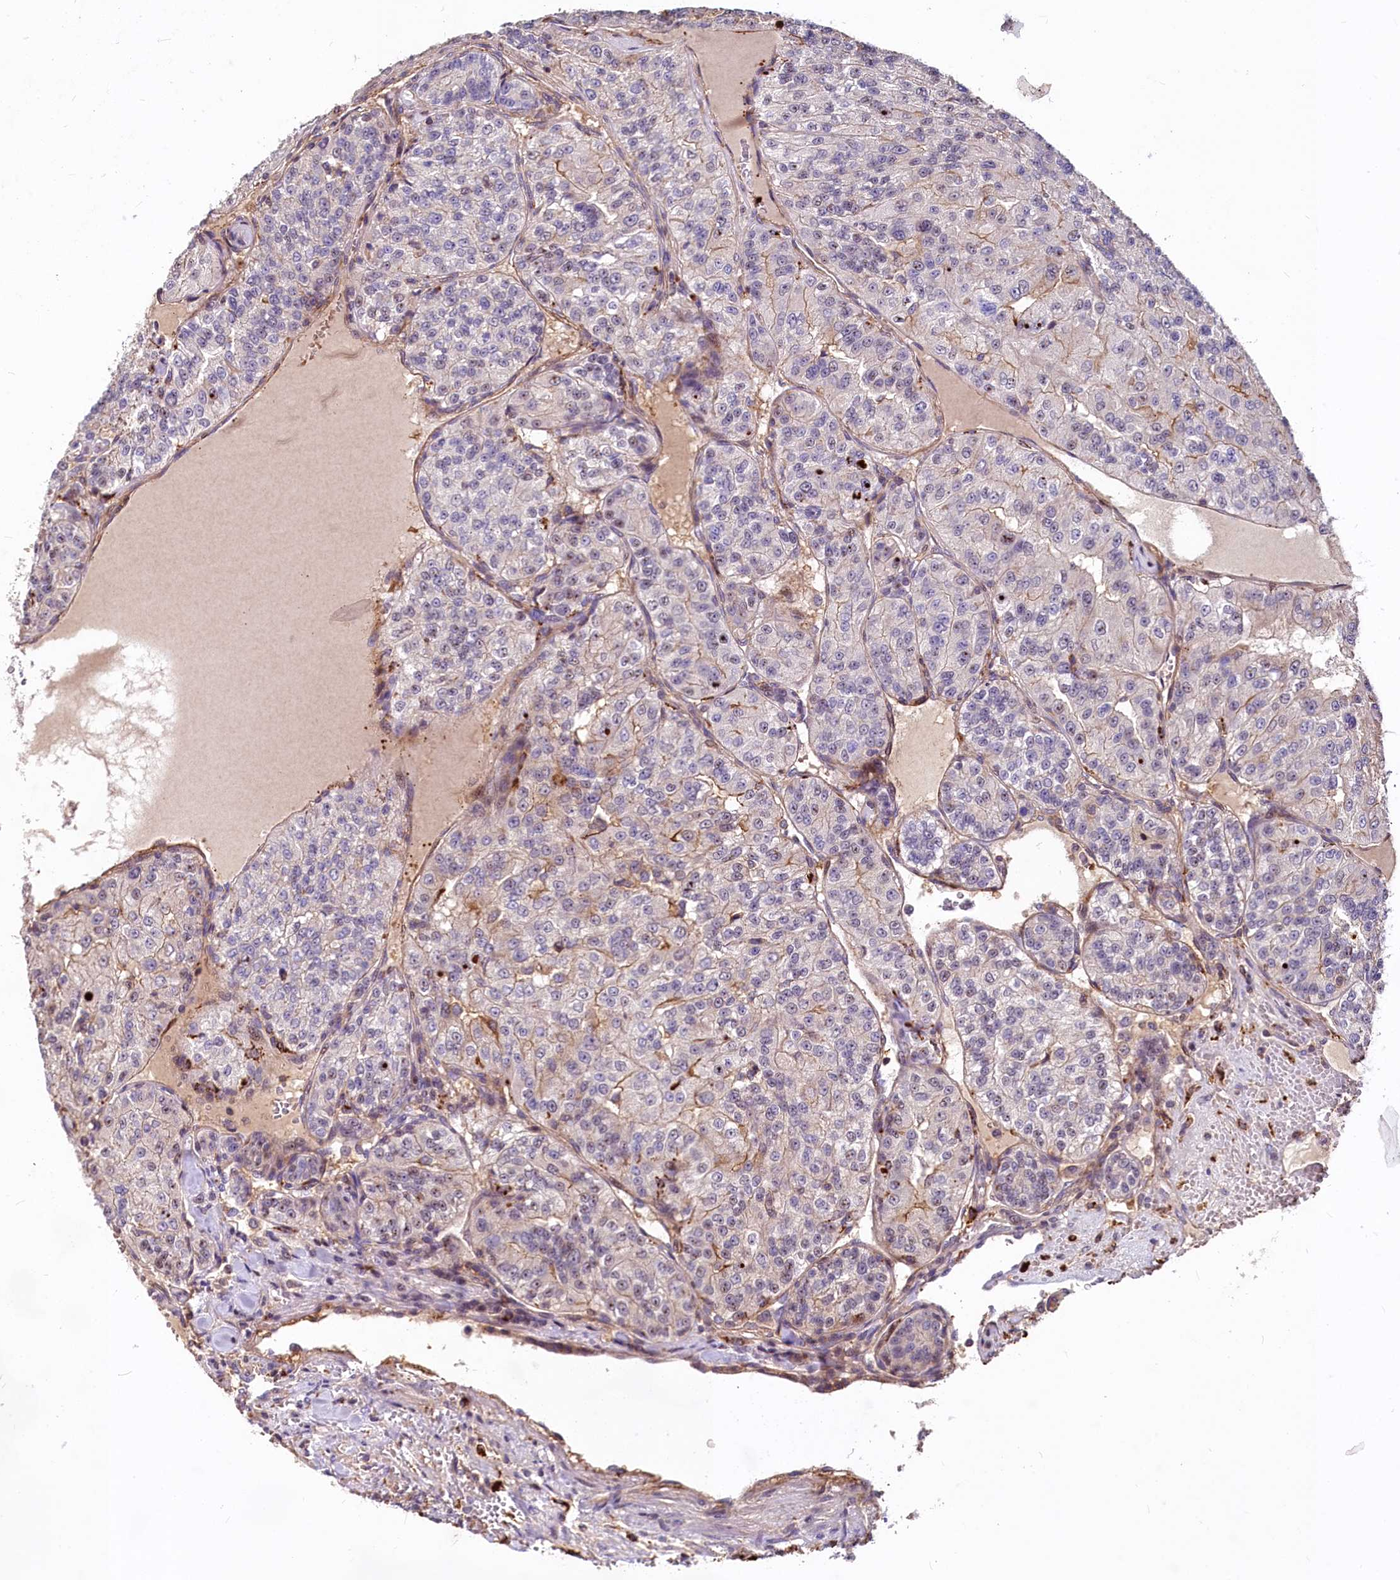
{"staining": {"intensity": "negative", "quantity": "none", "location": "none"}, "tissue": "renal cancer", "cell_type": "Tumor cells", "image_type": "cancer", "snomed": [{"axis": "morphology", "description": "Adenocarcinoma, NOS"}, {"axis": "topography", "description": "Kidney"}], "caption": "This is an immunohistochemistry (IHC) image of renal cancer (adenocarcinoma). There is no positivity in tumor cells.", "gene": "ATG101", "patient": {"sex": "female", "age": 63}}